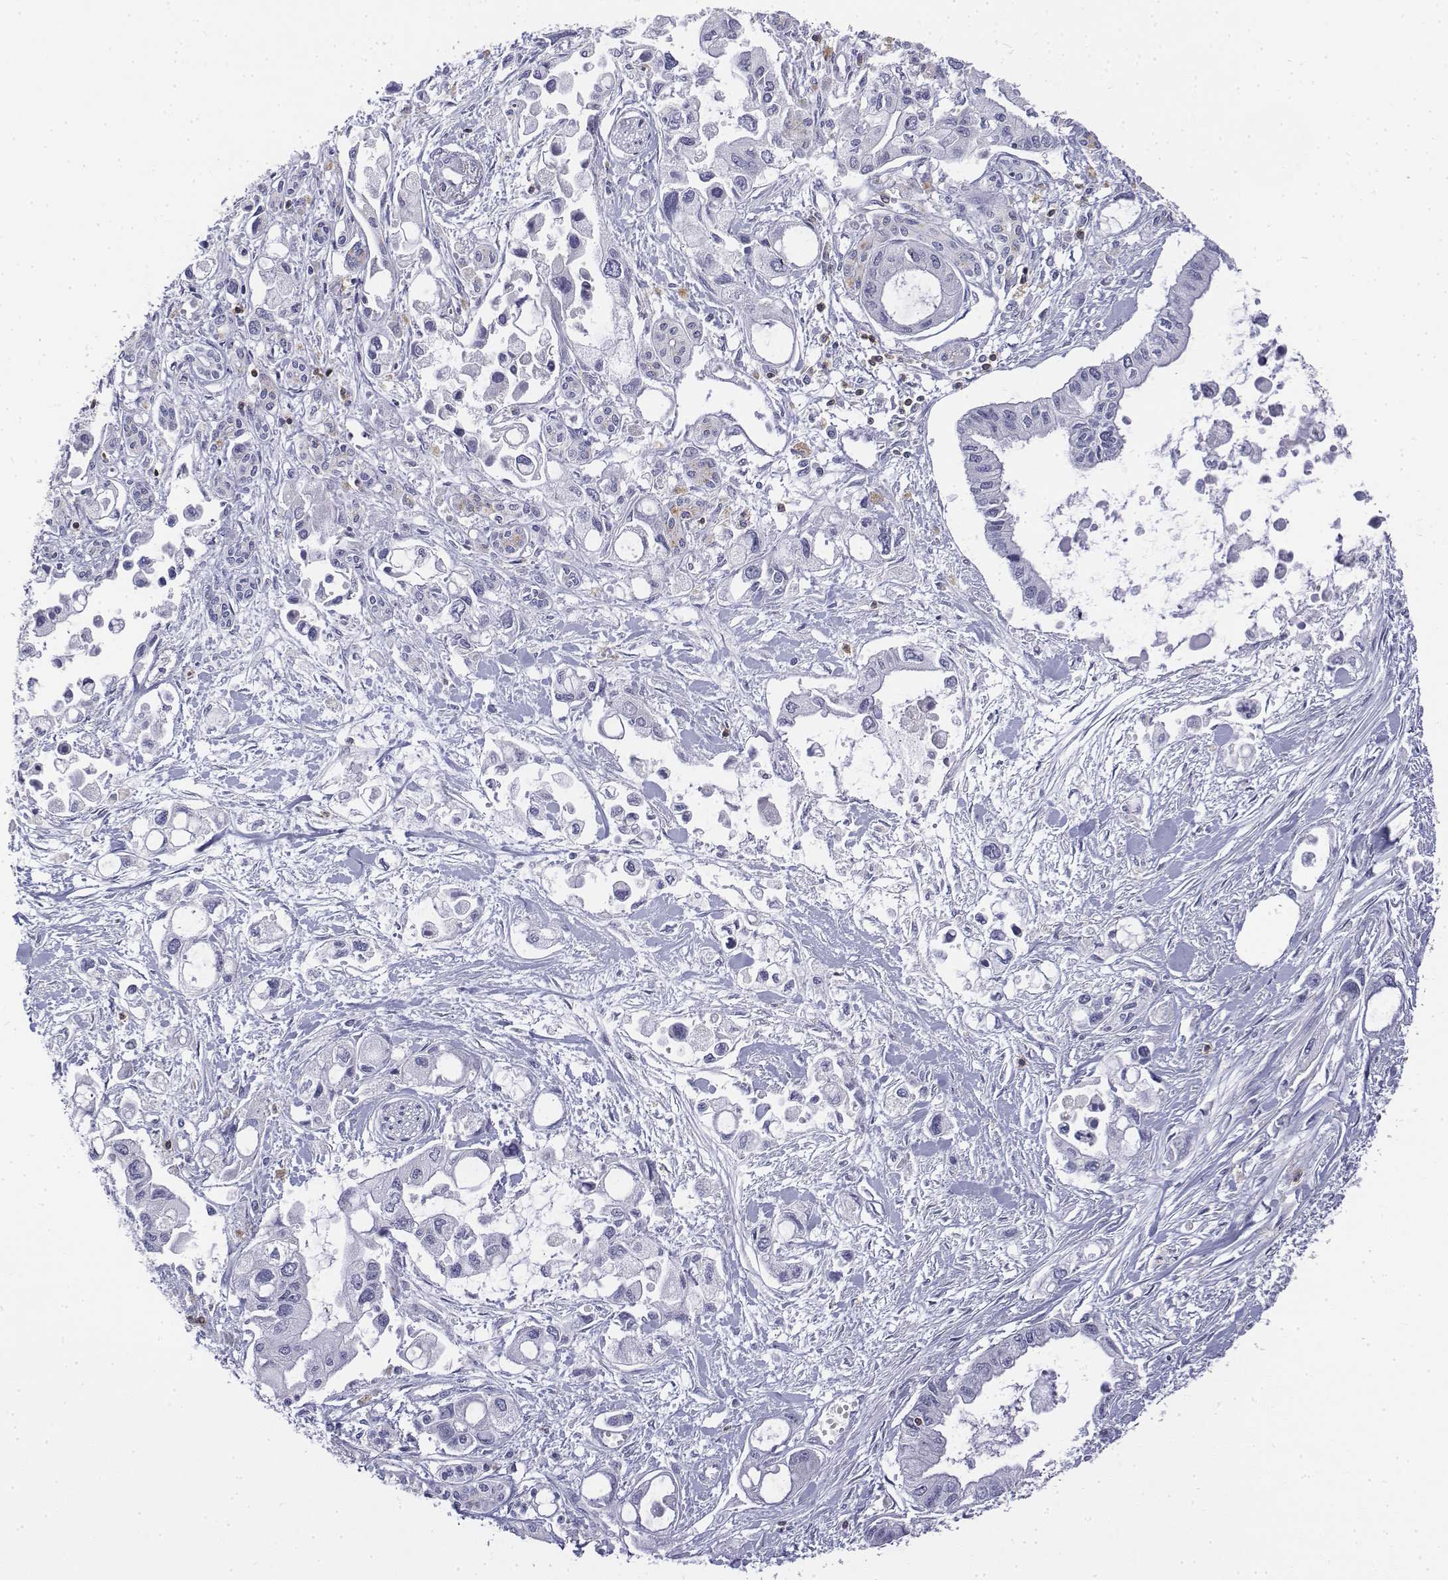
{"staining": {"intensity": "negative", "quantity": "none", "location": "none"}, "tissue": "pancreatic cancer", "cell_type": "Tumor cells", "image_type": "cancer", "snomed": [{"axis": "morphology", "description": "Adenocarcinoma, NOS"}, {"axis": "topography", "description": "Pancreas"}], "caption": "Photomicrograph shows no significant protein positivity in tumor cells of pancreatic adenocarcinoma.", "gene": "CD3E", "patient": {"sex": "female", "age": 61}}